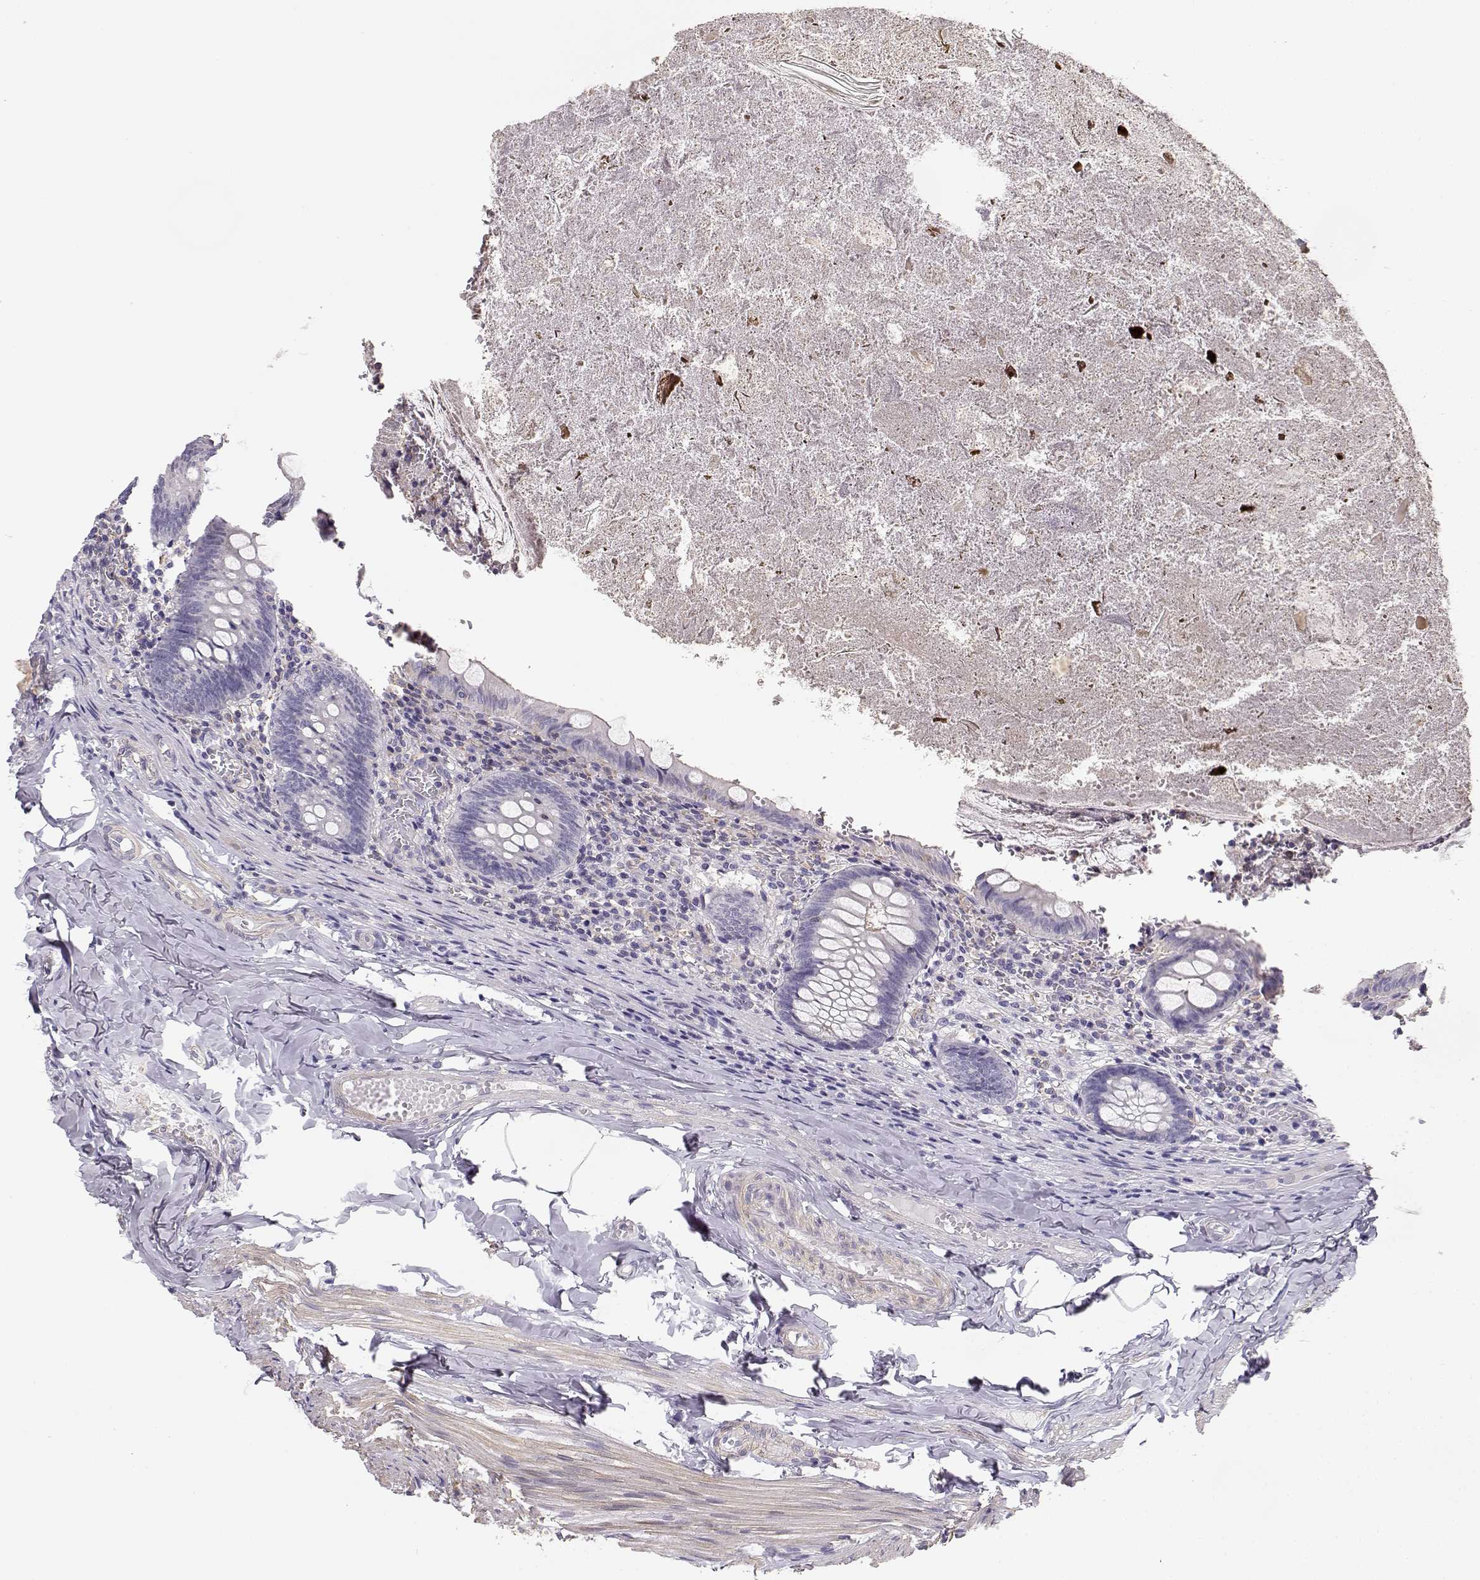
{"staining": {"intensity": "negative", "quantity": "none", "location": "none"}, "tissue": "appendix", "cell_type": "Glandular cells", "image_type": "normal", "snomed": [{"axis": "morphology", "description": "Normal tissue, NOS"}, {"axis": "topography", "description": "Appendix"}], "caption": "A histopathology image of human appendix is negative for staining in glandular cells. (Stains: DAB immunohistochemistry (IHC) with hematoxylin counter stain, Microscopy: brightfield microscopy at high magnification).", "gene": "DAPL1", "patient": {"sex": "female", "age": 23}}